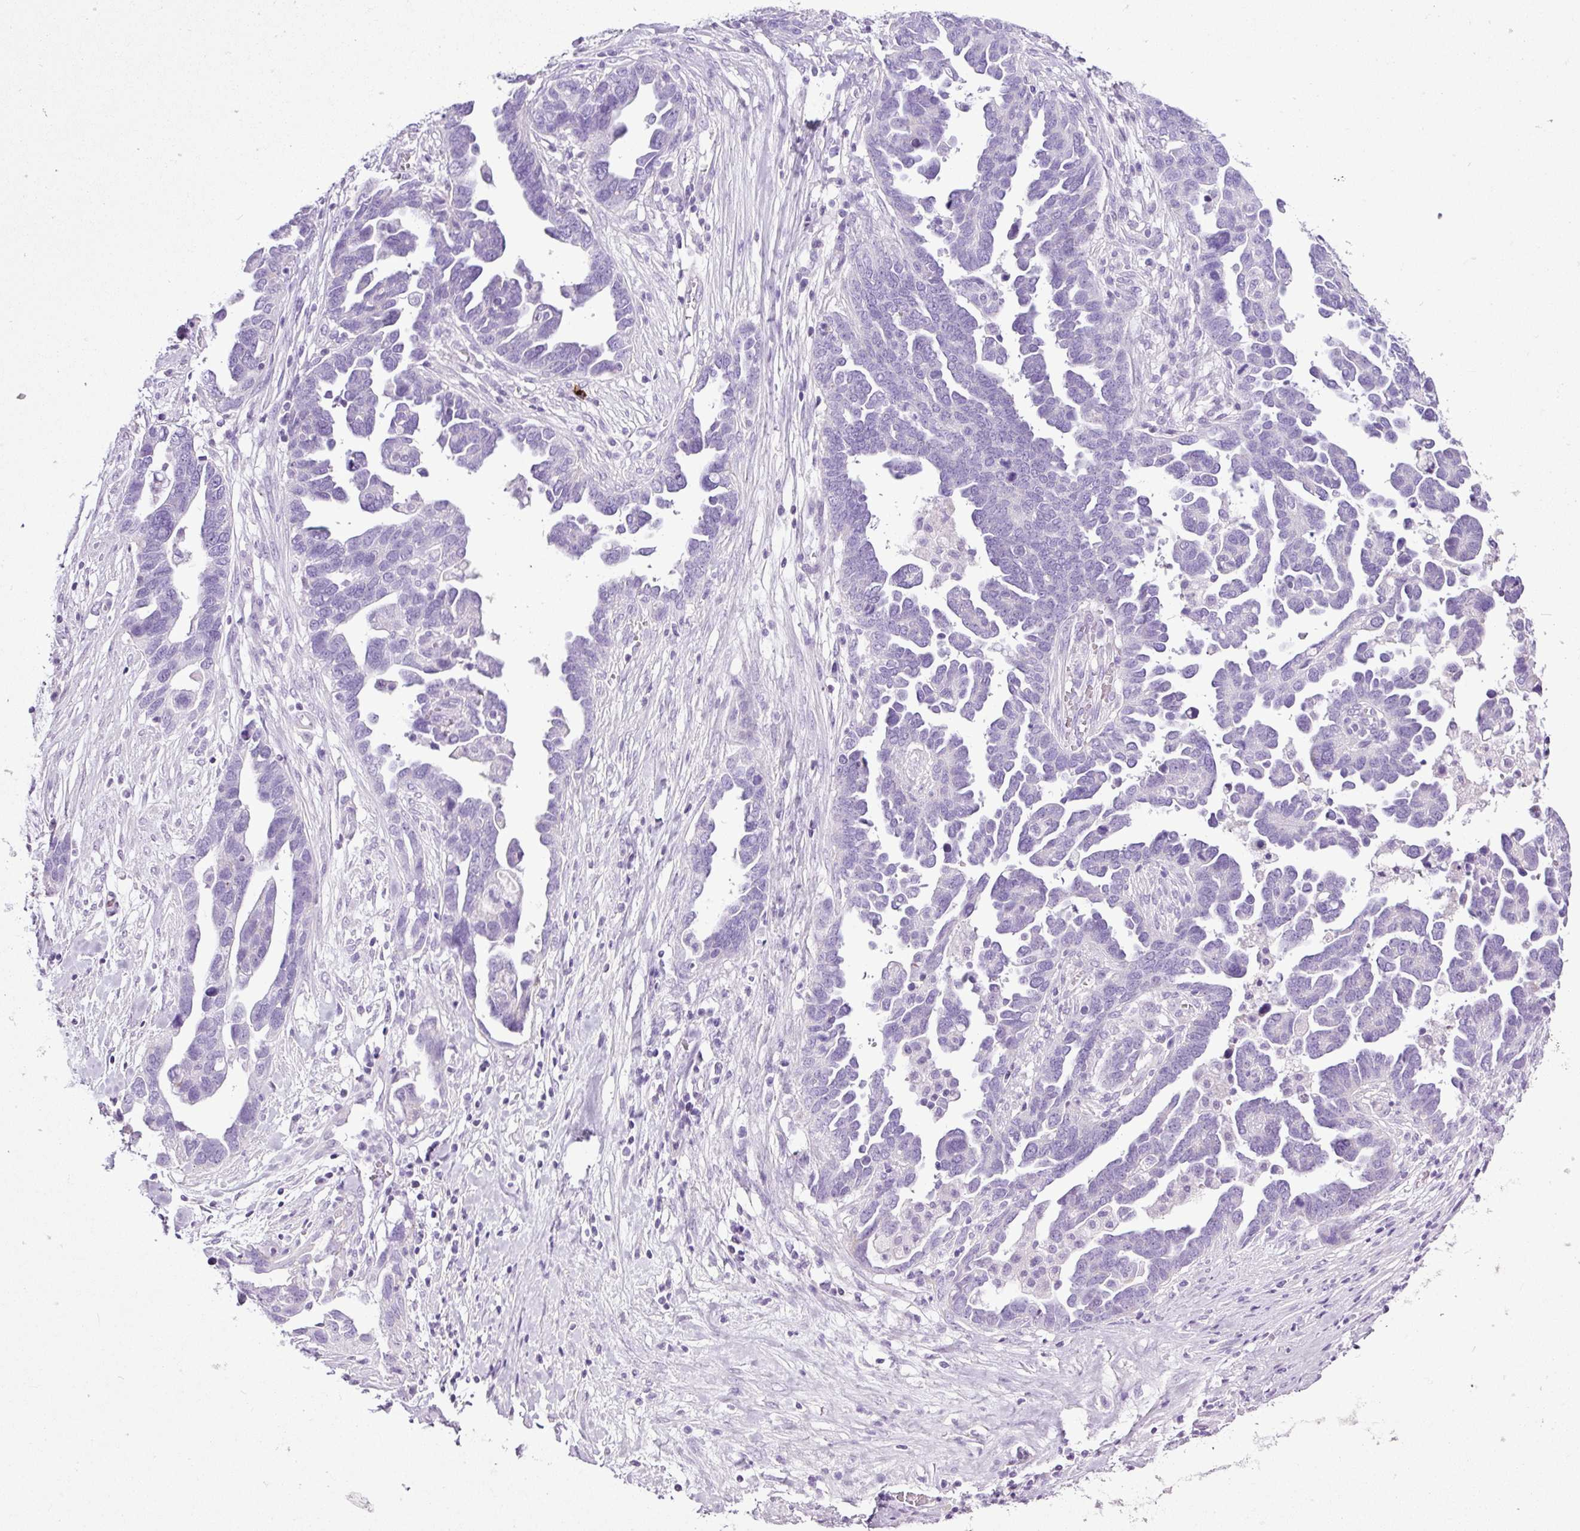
{"staining": {"intensity": "negative", "quantity": "none", "location": "none"}, "tissue": "ovarian cancer", "cell_type": "Tumor cells", "image_type": "cancer", "snomed": [{"axis": "morphology", "description": "Cystadenocarcinoma, serous, NOS"}, {"axis": "topography", "description": "Ovary"}], "caption": "A micrograph of human serous cystadenocarcinoma (ovarian) is negative for staining in tumor cells.", "gene": "LILRB4", "patient": {"sex": "female", "age": 54}}